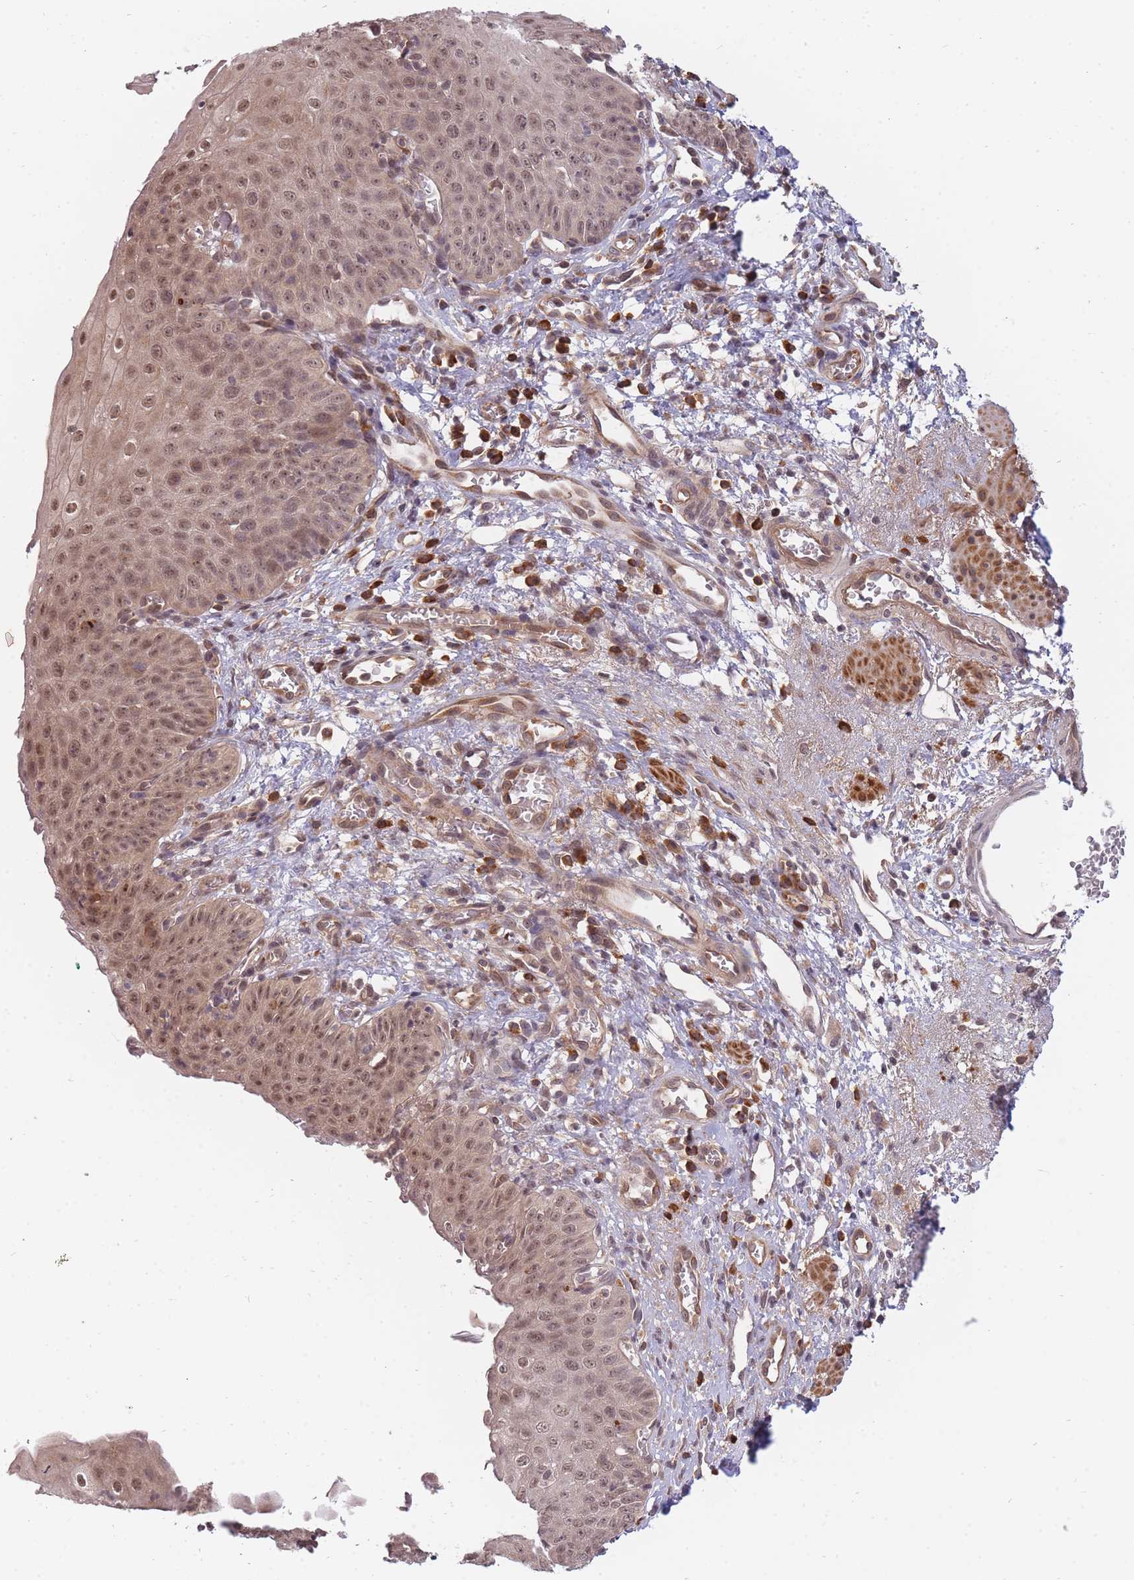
{"staining": {"intensity": "moderate", "quantity": ">75%", "location": "cytoplasmic/membranous,nuclear"}, "tissue": "esophagus", "cell_type": "Squamous epithelial cells", "image_type": "normal", "snomed": [{"axis": "morphology", "description": "Normal tissue, NOS"}, {"axis": "topography", "description": "Esophagus"}], "caption": "The micrograph demonstrates a brown stain indicating the presence of a protein in the cytoplasmic/membranous,nuclear of squamous epithelial cells in esophagus.", "gene": "SMC6", "patient": {"sex": "male", "age": 71}}